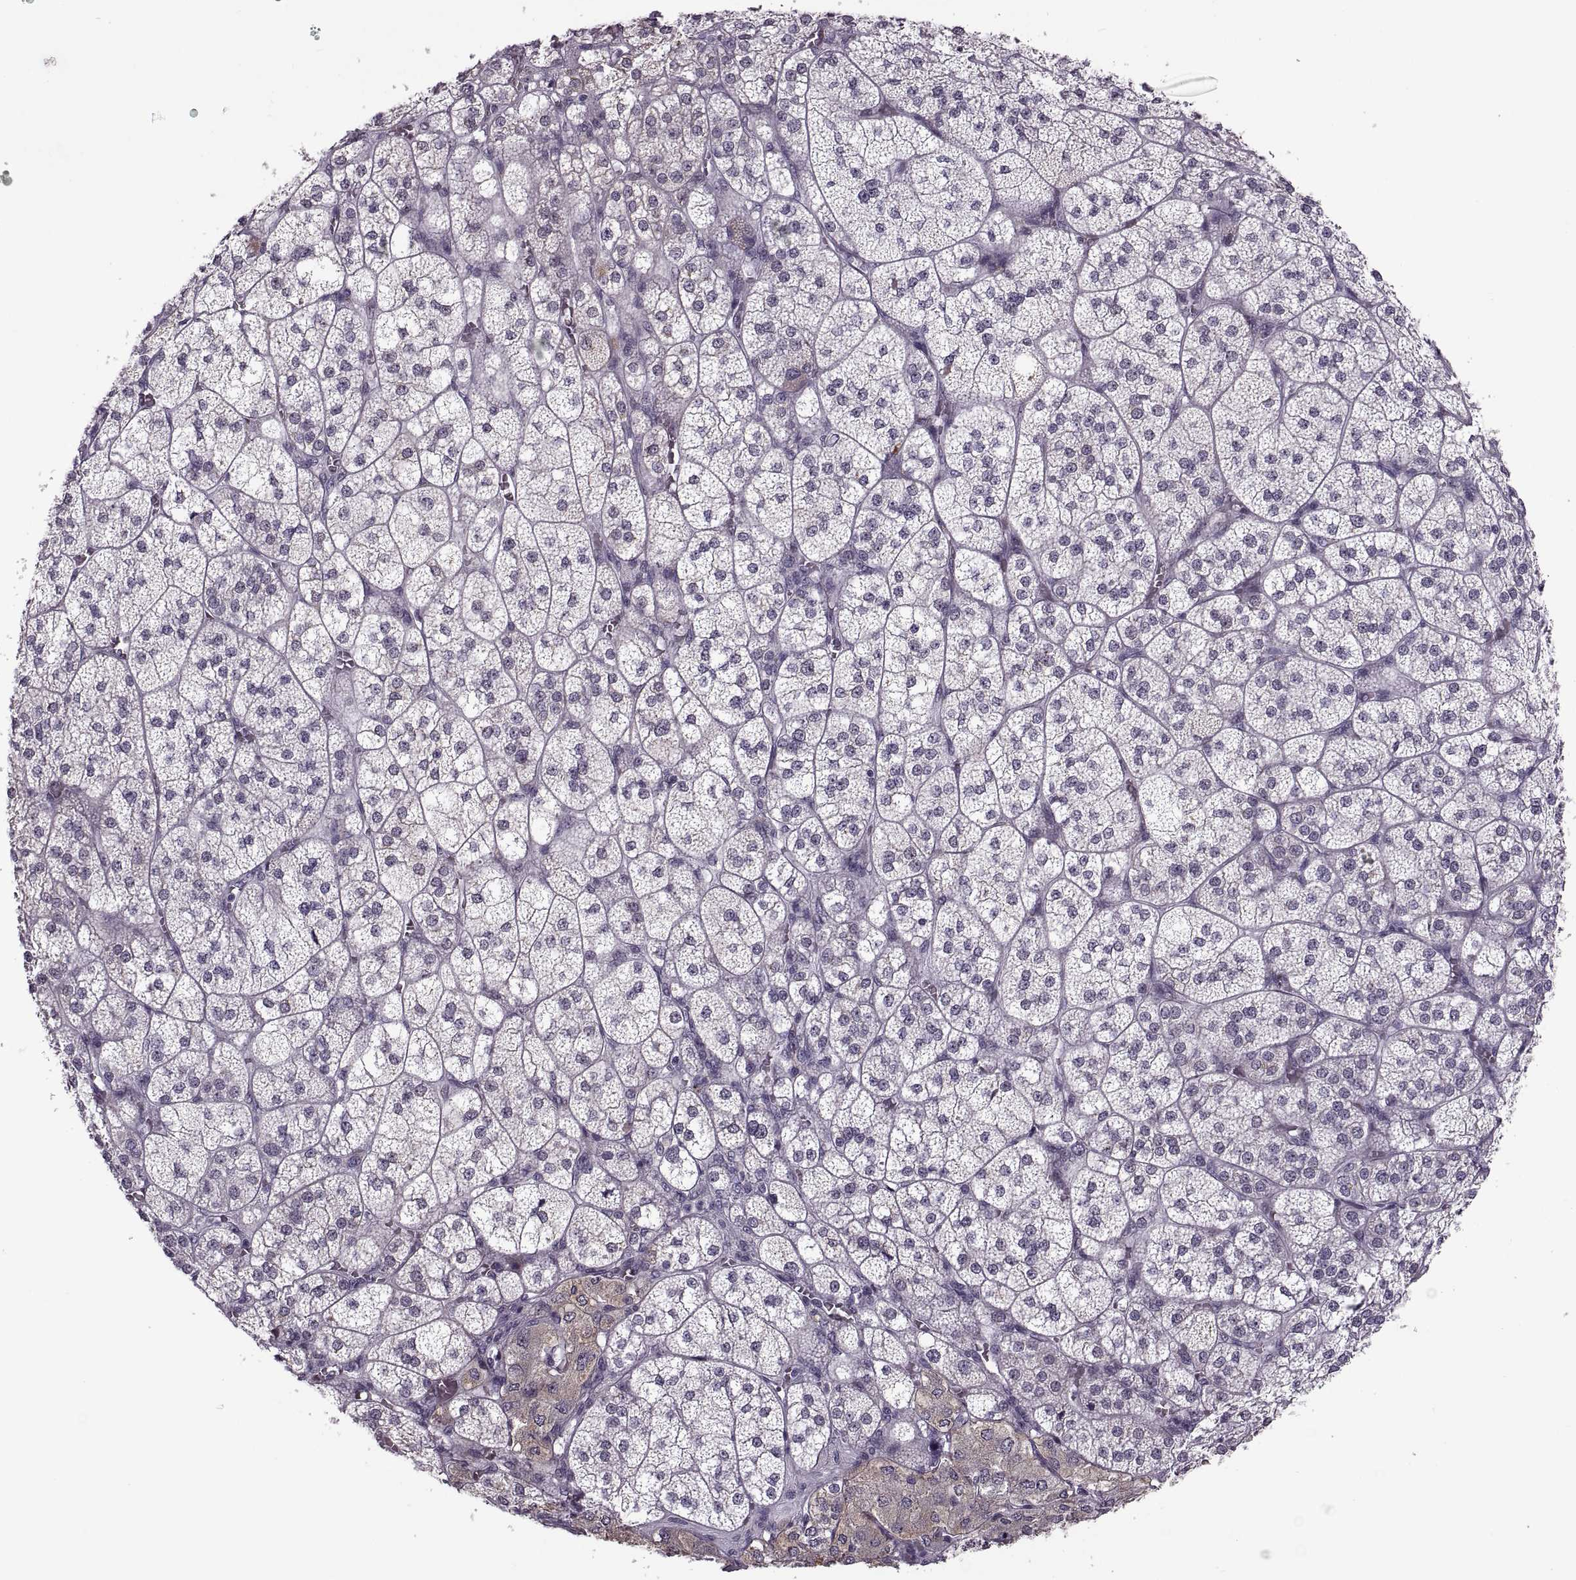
{"staining": {"intensity": "weak", "quantity": "<25%", "location": "cytoplasmic/membranous"}, "tissue": "adrenal gland", "cell_type": "Glandular cells", "image_type": "normal", "snomed": [{"axis": "morphology", "description": "Normal tissue, NOS"}, {"axis": "topography", "description": "Adrenal gland"}], "caption": "Immunohistochemistry (IHC) micrograph of benign adrenal gland stained for a protein (brown), which exhibits no staining in glandular cells. (DAB (3,3'-diaminobenzidine) immunohistochemistry visualized using brightfield microscopy, high magnification).", "gene": "PRSS37", "patient": {"sex": "female", "age": 60}}